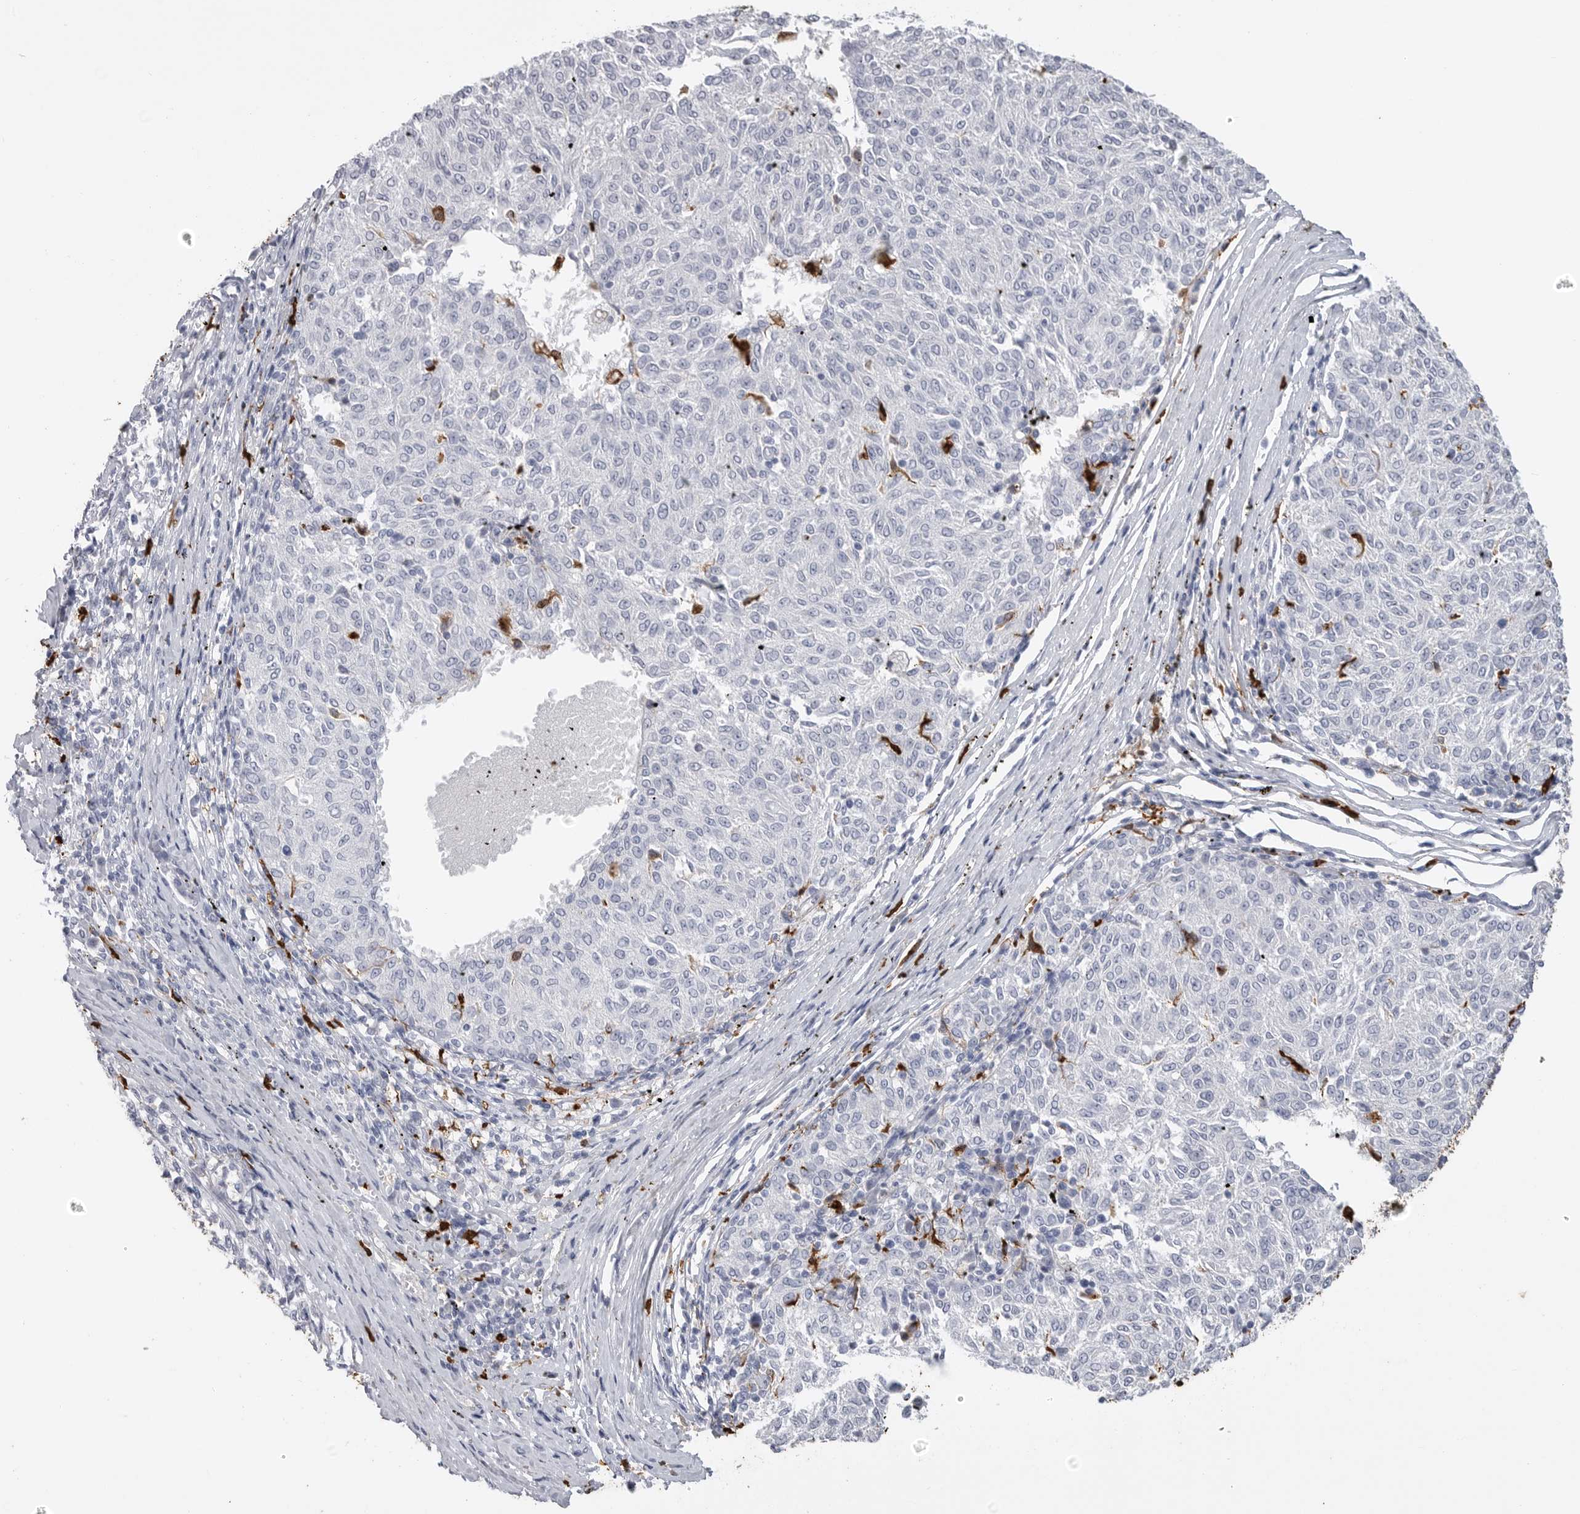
{"staining": {"intensity": "negative", "quantity": "none", "location": "none"}, "tissue": "melanoma", "cell_type": "Tumor cells", "image_type": "cancer", "snomed": [{"axis": "morphology", "description": "Malignant melanoma, NOS"}, {"axis": "topography", "description": "Skin"}], "caption": "Protein analysis of melanoma demonstrates no significant staining in tumor cells. Nuclei are stained in blue.", "gene": "CYB561D1", "patient": {"sex": "female", "age": 72}}